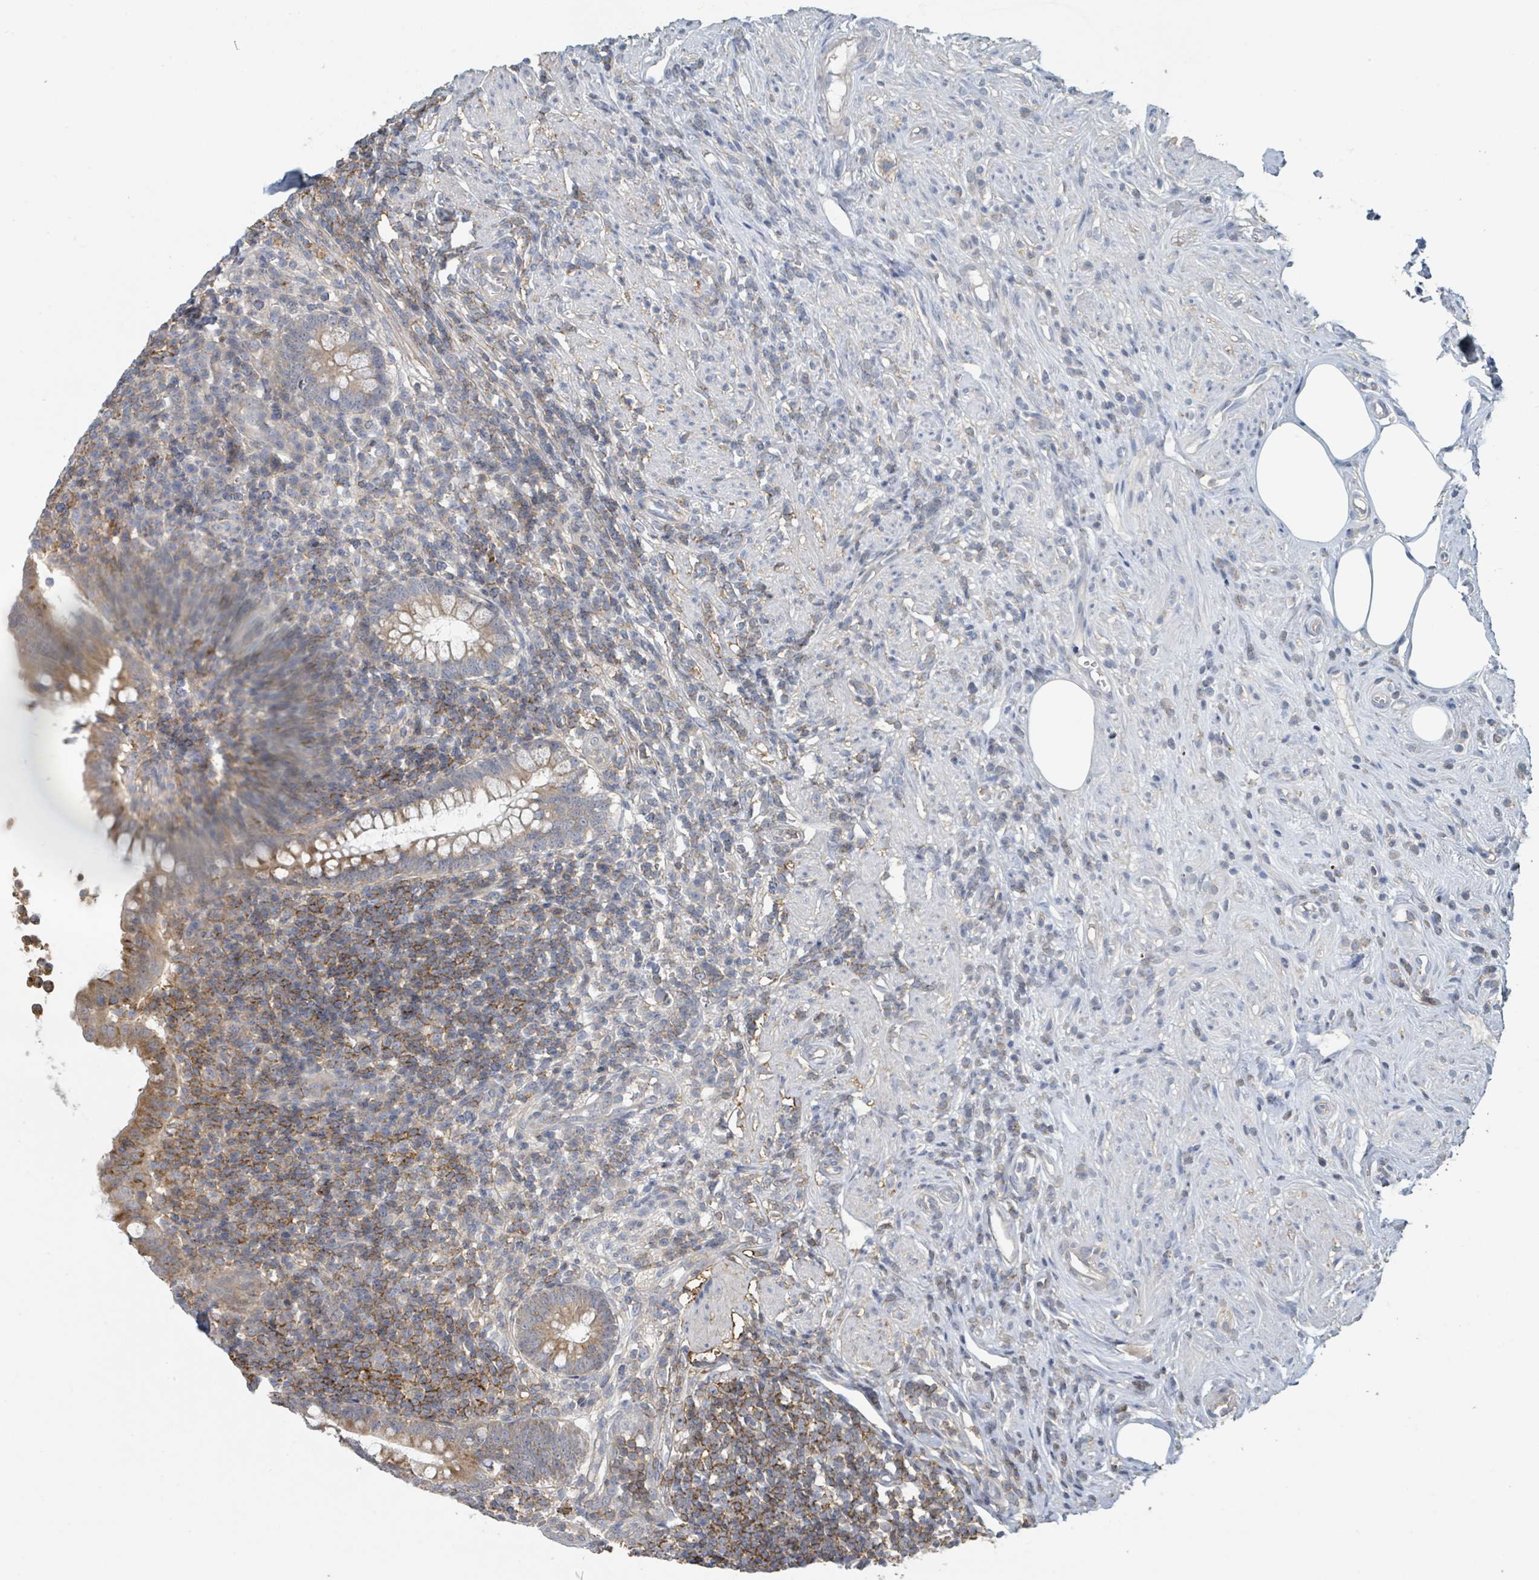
{"staining": {"intensity": "strong", "quantity": "25%-75%", "location": "cytoplasmic/membranous"}, "tissue": "appendix", "cell_type": "Glandular cells", "image_type": "normal", "snomed": [{"axis": "morphology", "description": "Normal tissue, NOS"}, {"axis": "topography", "description": "Appendix"}], "caption": "Brown immunohistochemical staining in unremarkable human appendix displays strong cytoplasmic/membranous expression in about 25%-75% of glandular cells. The protein is shown in brown color, while the nuclei are stained blue.", "gene": "LRRC42", "patient": {"sex": "female", "age": 56}}